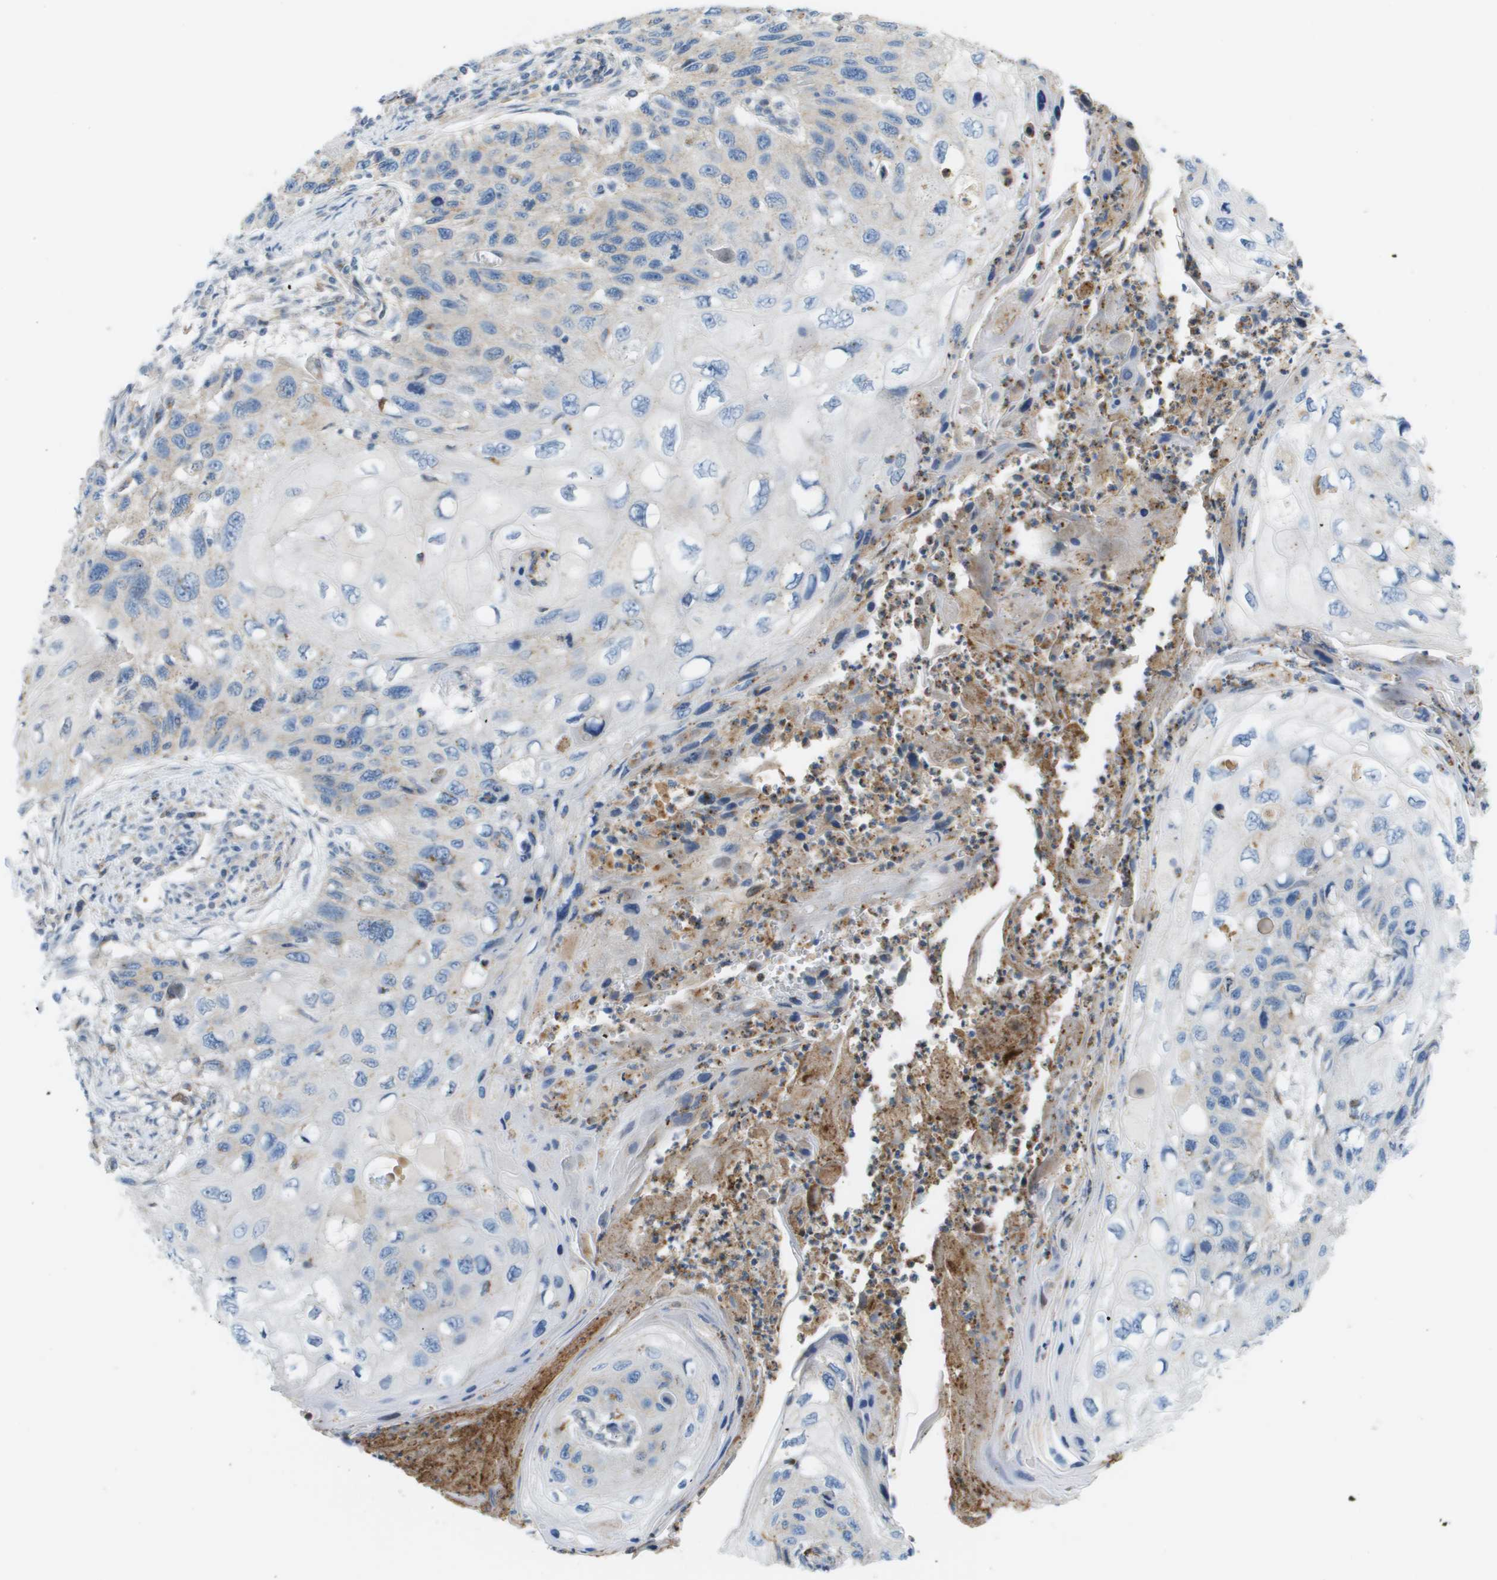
{"staining": {"intensity": "negative", "quantity": "none", "location": "none"}, "tissue": "cervical cancer", "cell_type": "Tumor cells", "image_type": "cancer", "snomed": [{"axis": "morphology", "description": "Squamous cell carcinoma, NOS"}, {"axis": "topography", "description": "Cervix"}], "caption": "This is a image of immunohistochemistry (IHC) staining of cervical cancer, which shows no expression in tumor cells.", "gene": "MYH11", "patient": {"sex": "female", "age": 70}}